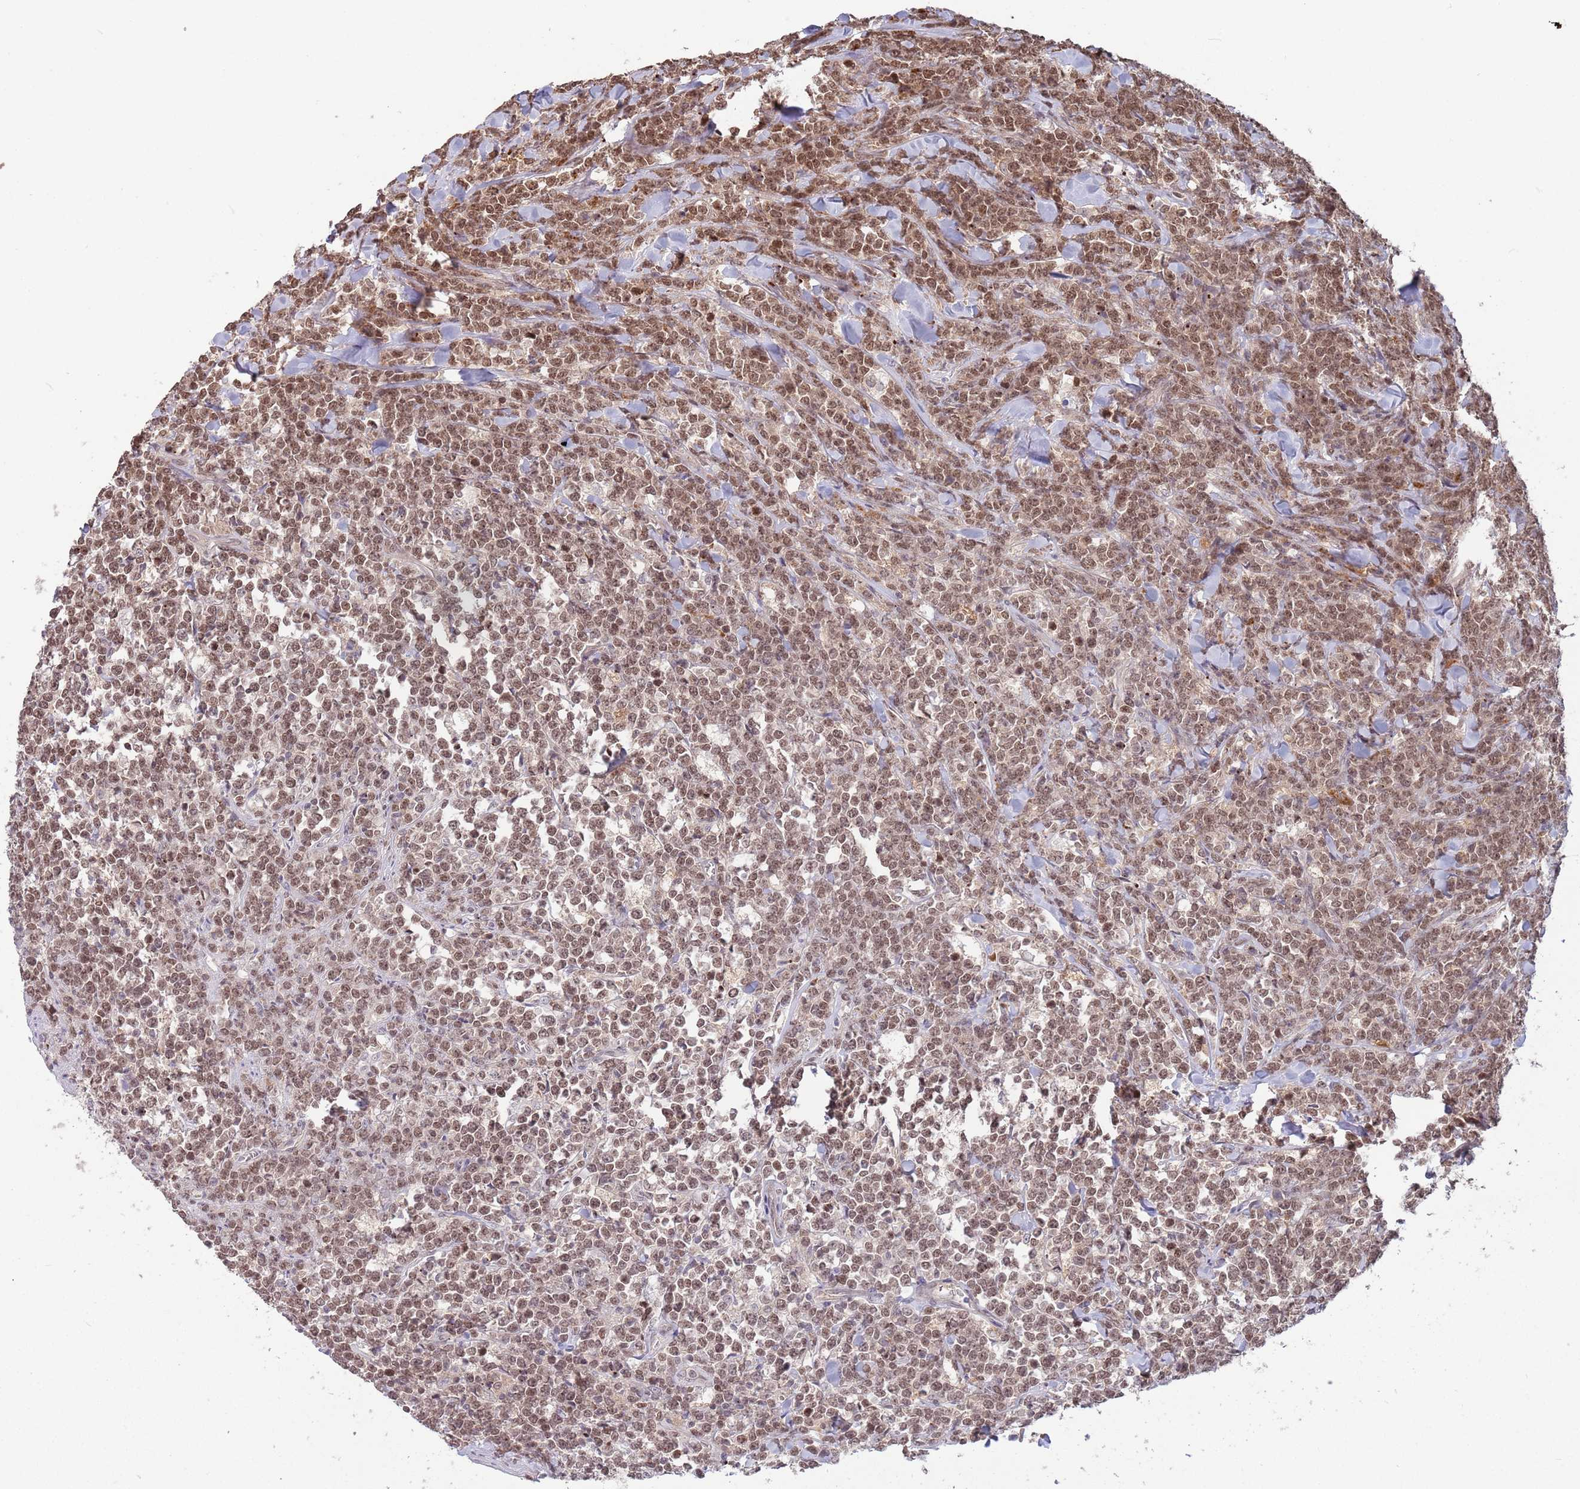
{"staining": {"intensity": "moderate", "quantity": ">75%", "location": "nuclear"}, "tissue": "lymphoma", "cell_type": "Tumor cells", "image_type": "cancer", "snomed": [{"axis": "morphology", "description": "Malignant lymphoma, non-Hodgkin's type, High grade"}, {"axis": "topography", "description": "Small intestine"}], "caption": "Immunohistochemical staining of malignant lymphoma, non-Hodgkin's type (high-grade) reveals moderate nuclear protein expression in about >75% of tumor cells.", "gene": "SALL1", "patient": {"sex": "male", "age": 8}}